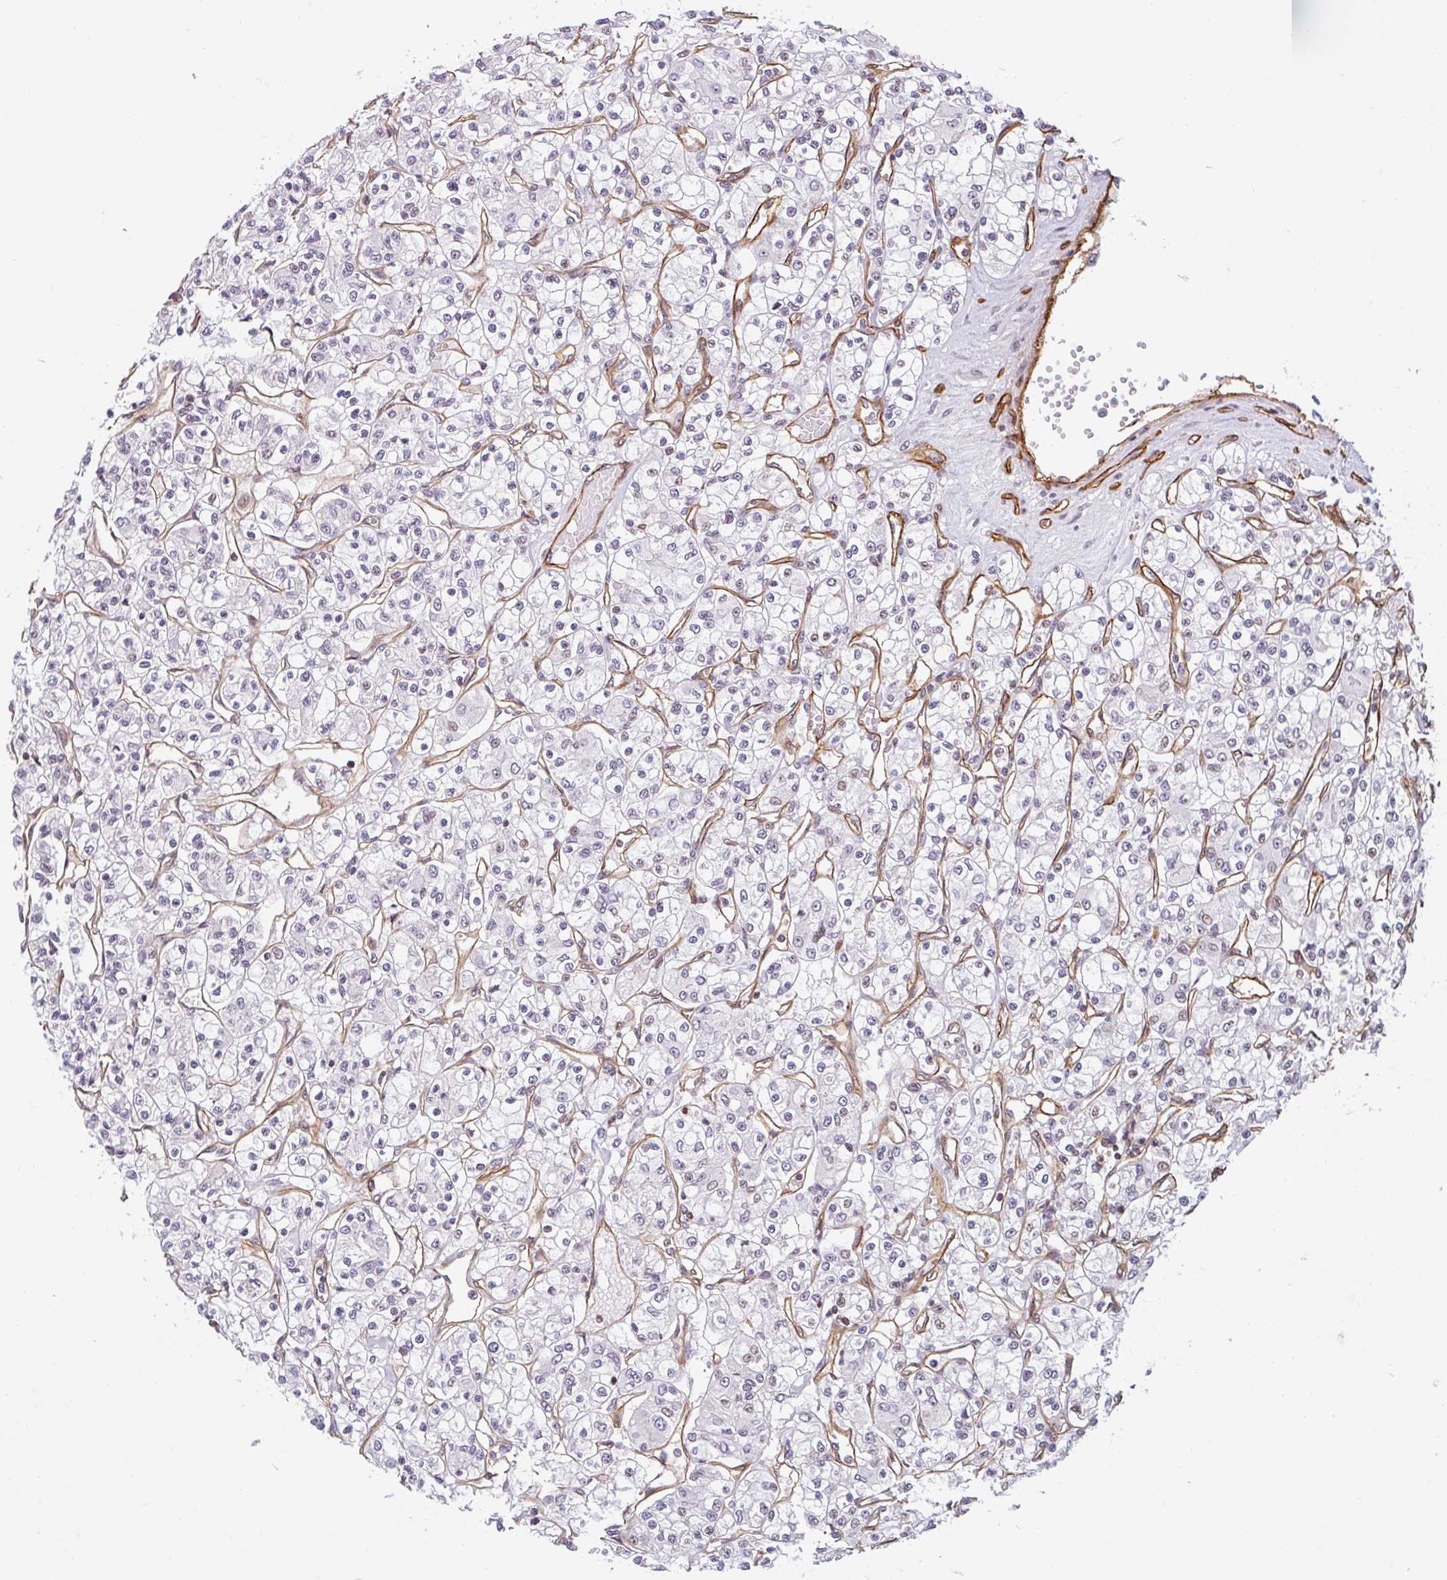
{"staining": {"intensity": "negative", "quantity": "none", "location": "none"}, "tissue": "renal cancer", "cell_type": "Tumor cells", "image_type": "cancer", "snomed": [{"axis": "morphology", "description": "Adenocarcinoma, NOS"}, {"axis": "topography", "description": "Kidney"}], "caption": "There is no significant positivity in tumor cells of renal cancer. (IHC, brightfield microscopy, high magnification).", "gene": "ZNF689", "patient": {"sex": "female", "age": 59}}